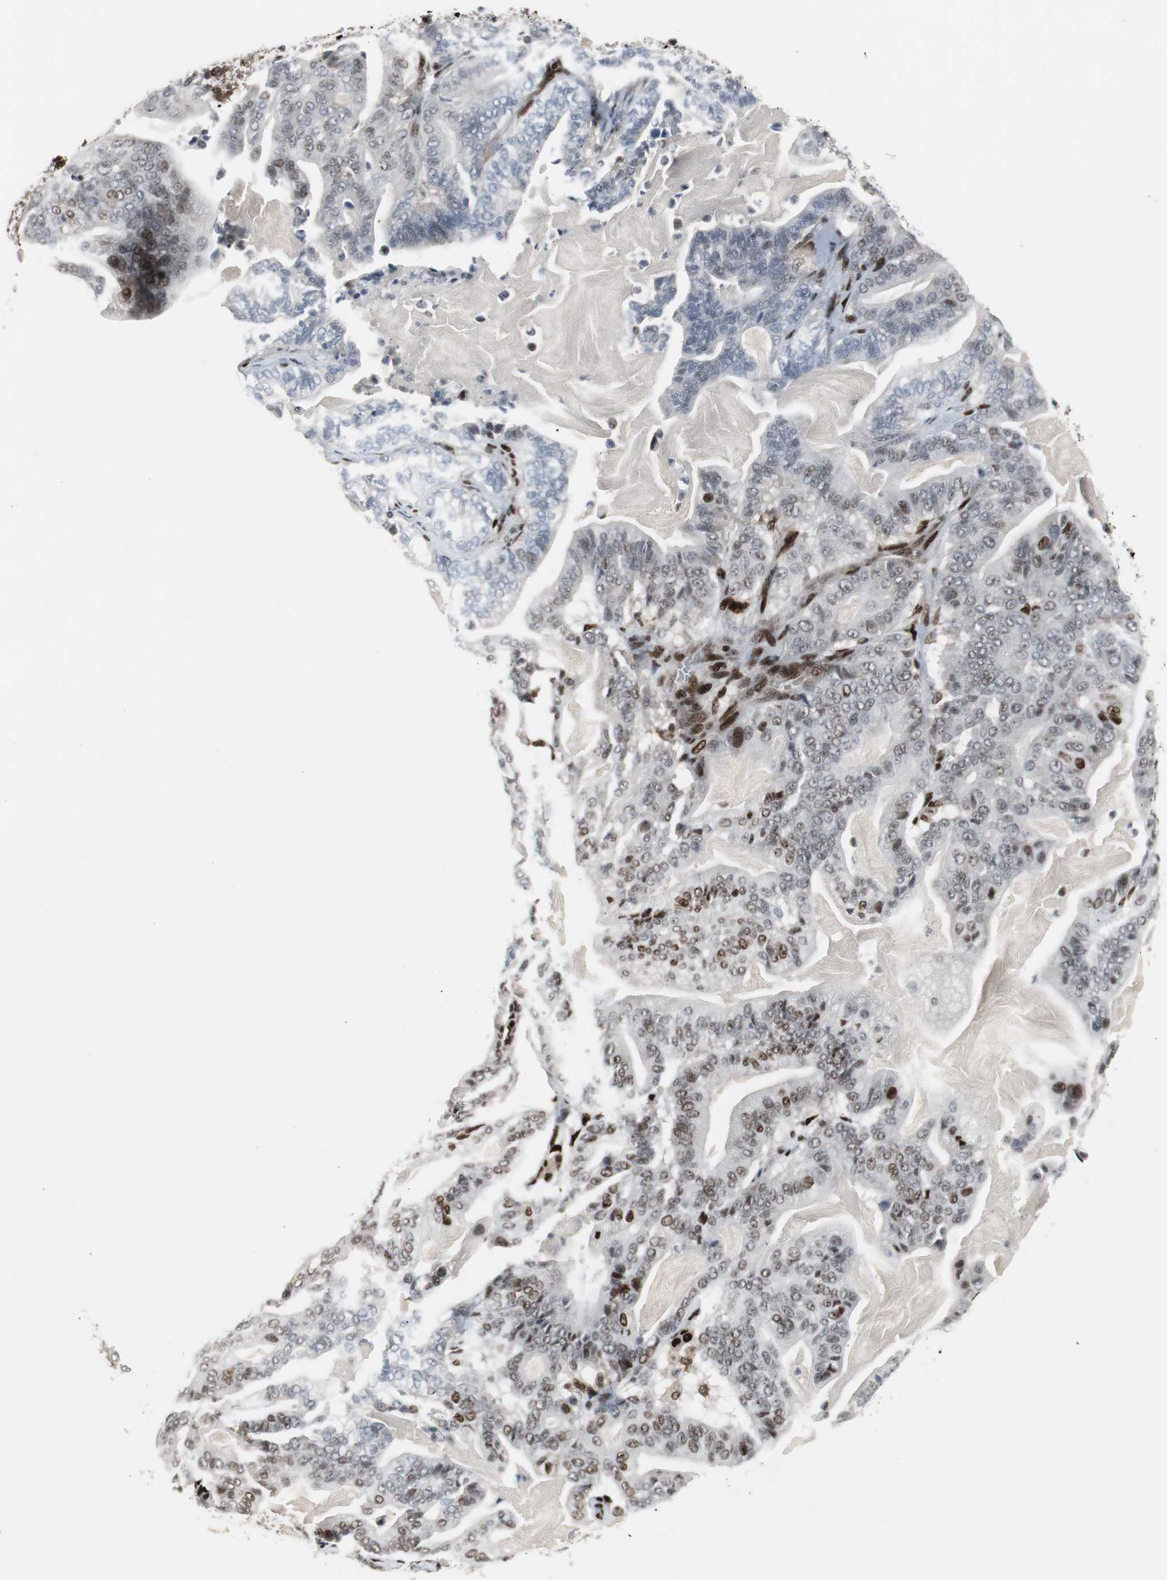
{"staining": {"intensity": "moderate", "quantity": "<25%", "location": "nuclear"}, "tissue": "pancreatic cancer", "cell_type": "Tumor cells", "image_type": "cancer", "snomed": [{"axis": "morphology", "description": "Adenocarcinoma, NOS"}, {"axis": "topography", "description": "Pancreas"}], "caption": "Pancreatic cancer (adenocarcinoma) was stained to show a protein in brown. There is low levels of moderate nuclear expression in about <25% of tumor cells.", "gene": "GRK2", "patient": {"sex": "male", "age": 63}}